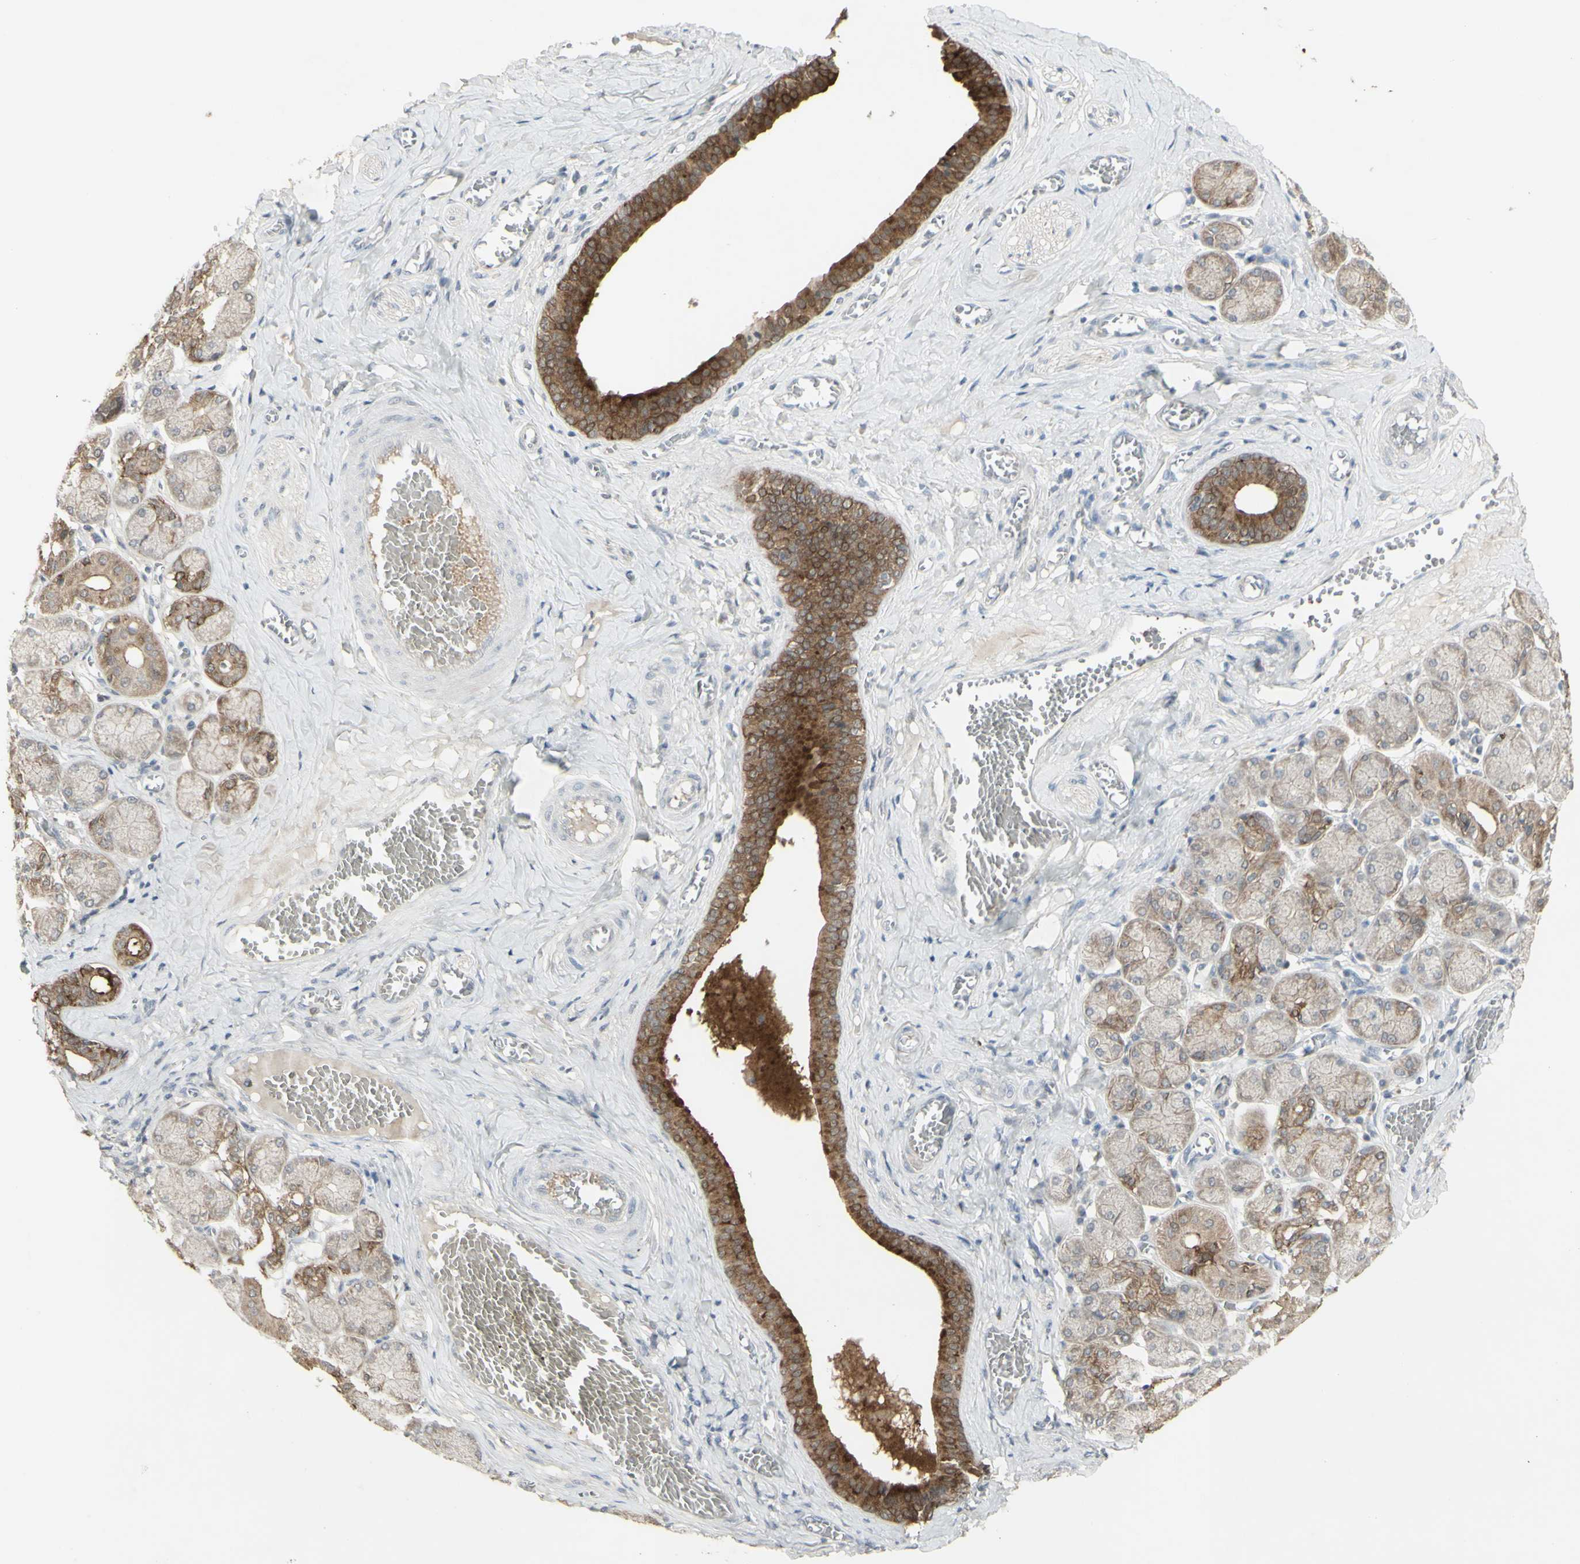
{"staining": {"intensity": "strong", "quantity": "25%-75%", "location": "cytoplasmic/membranous"}, "tissue": "salivary gland", "cell_type": "Glandular cells", "image_type": "normal", "snomed": [{"axis": "morphology", "description": "Normal tissue, NOS"}, {"axis": "topography", "description": "Salivary gland"}], "caption": "IHC photomicrograph of benign salivary gland: human salivary gland stained using IHC demonstrates high levels of strong protein expression localized specifically in the cytoplasmic/membranous of glandular cells, appearing as a cytoplasmic/membranous brown color.", "gene": "C1orf116", "patient": {"sex": "female", "age": 24}}